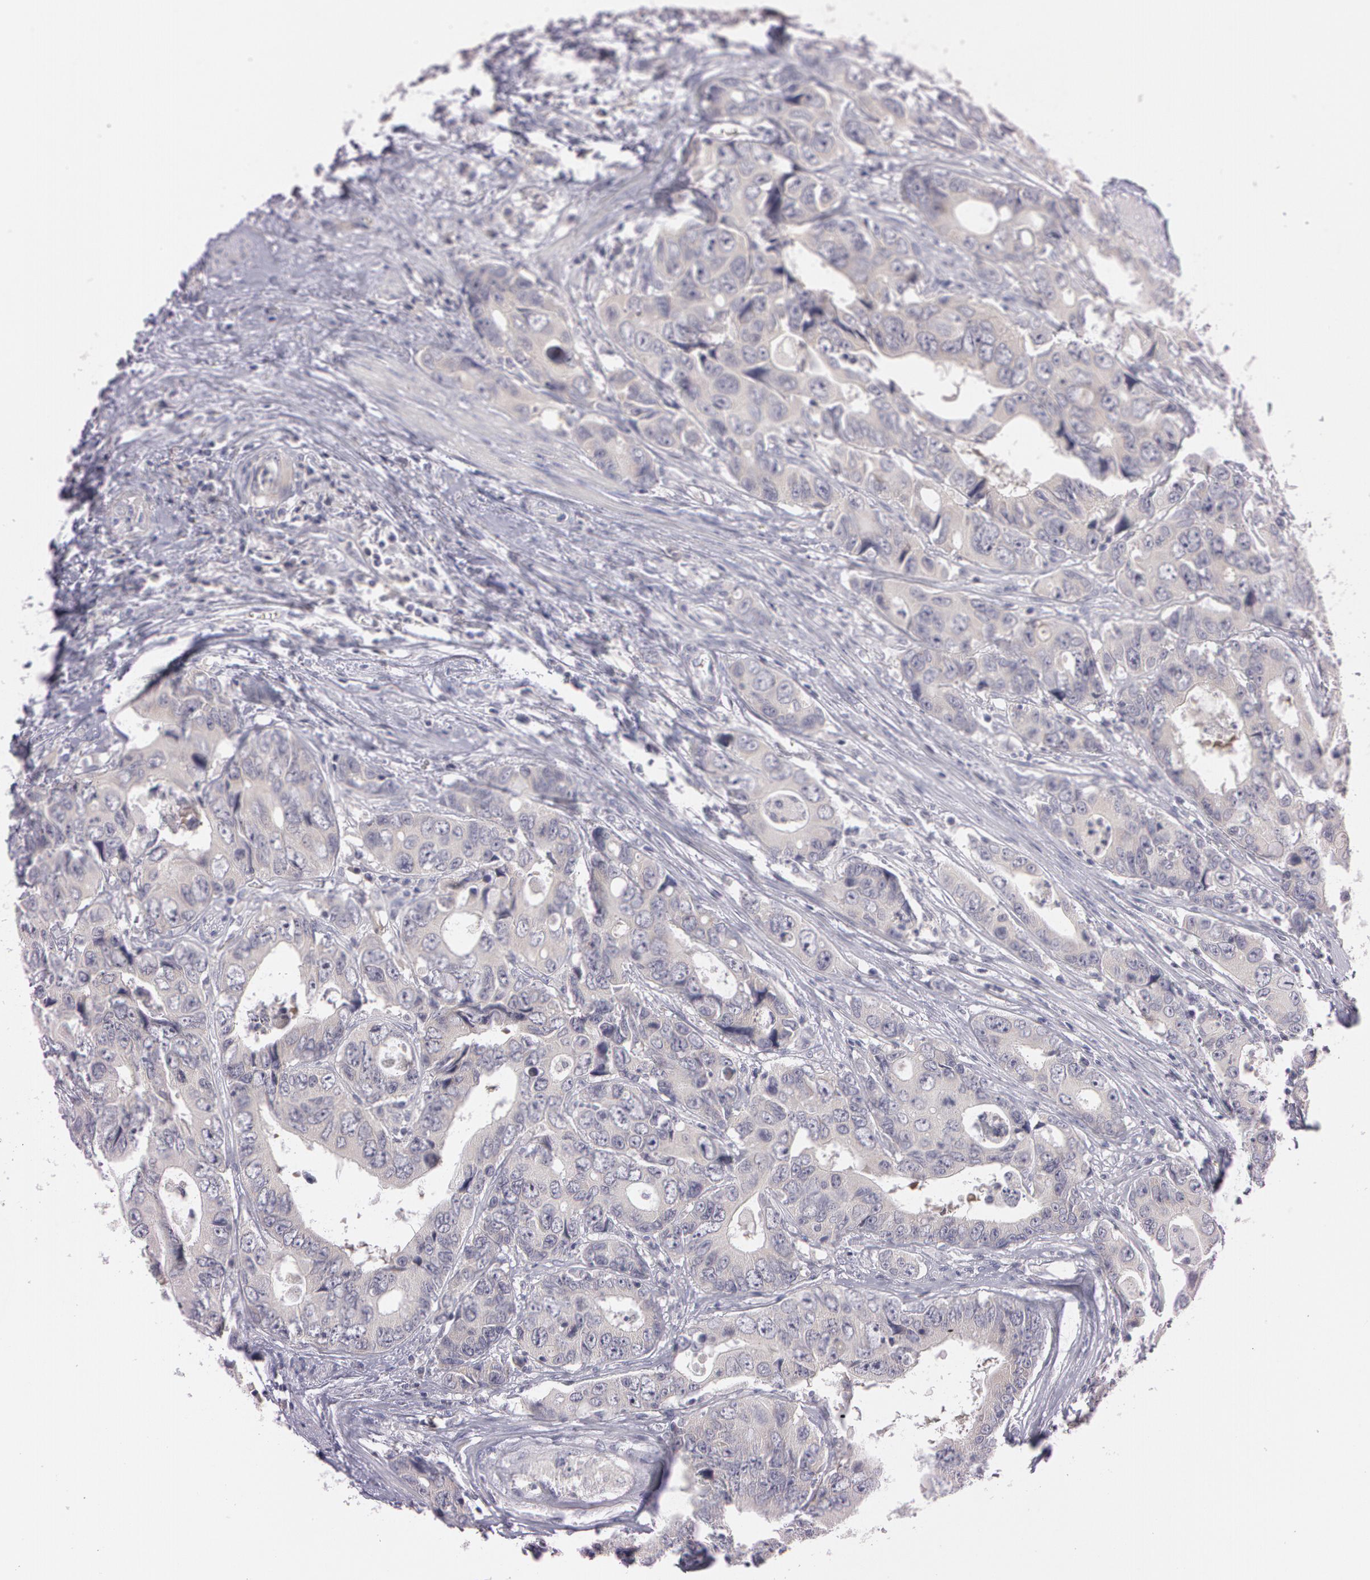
{"staining": {"intensity": "negative", "quantity": "none", "location": "none"}, "tissue": "colorectal cancer", "cell_type": "Tumor cells", "image_type": "cancer", "snomed": [{"axis": "morphology", "description": "Adenocarcinoma, NOS"}, {"axis": "topography", "description": "Rectum"}], "caption": "The photomicrograph demonstrates no significant staining in tumor cells of colorectal adenocarcinoma.", "gene": "MXRA5", "patient": {"sex": "female", "age": 67}}